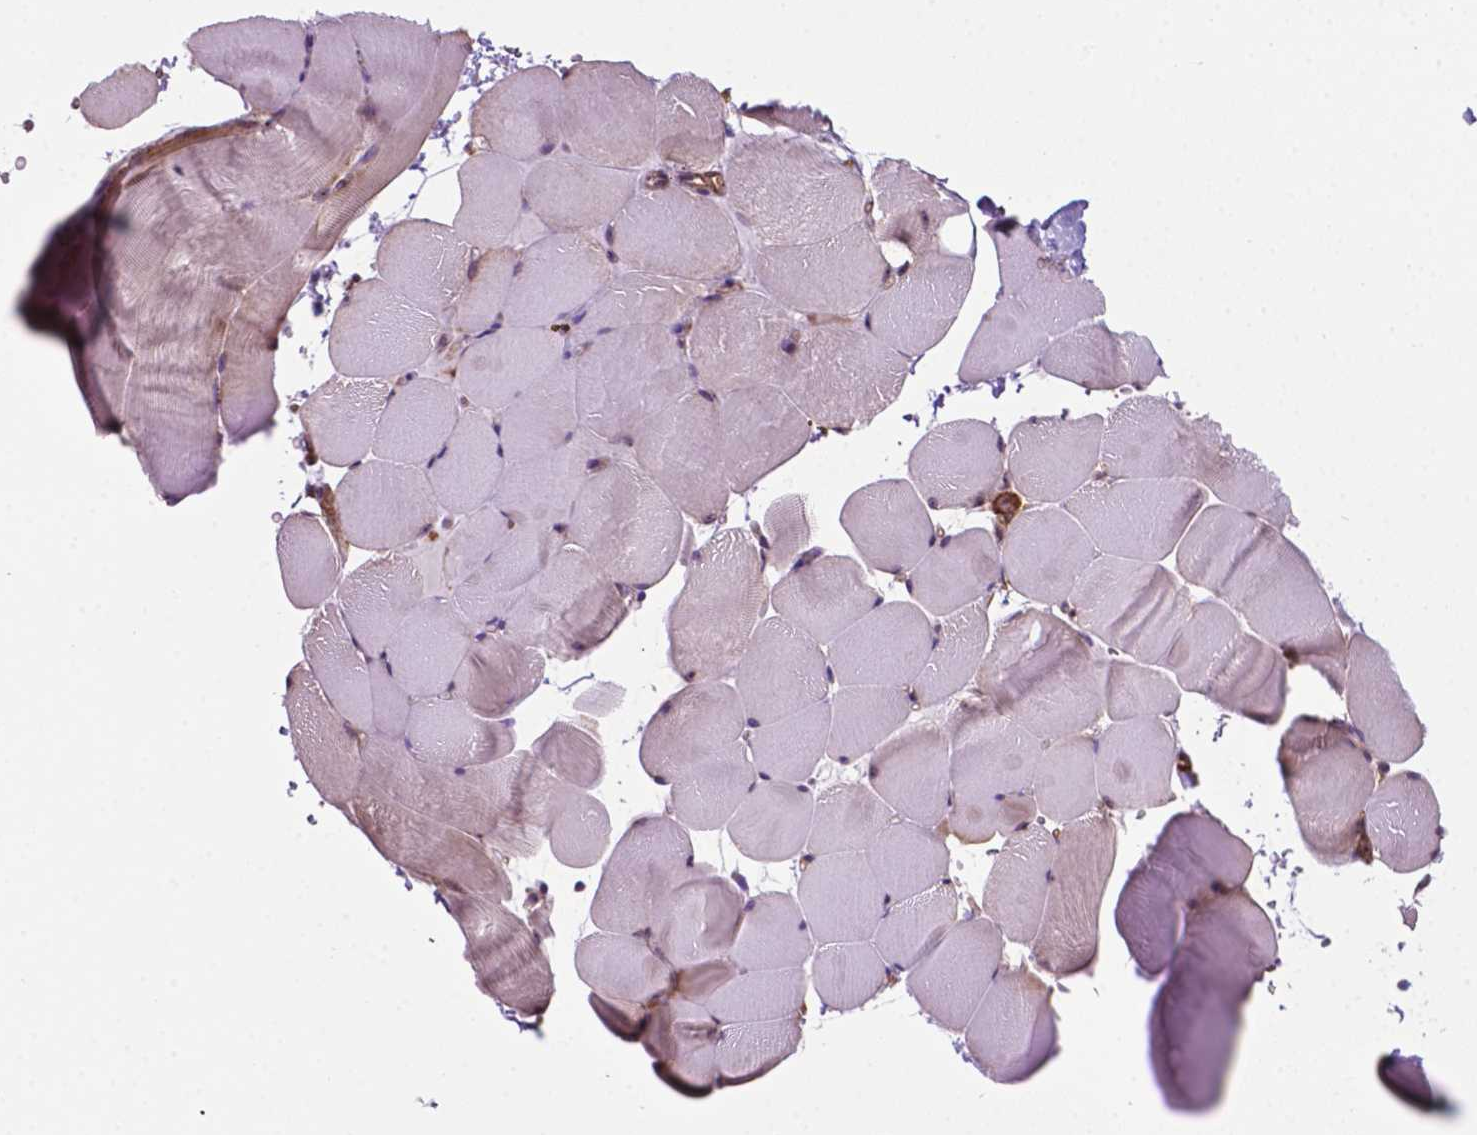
{"staining": {"intensity": "moderate", "quantity": "<25%", "location": "cytoplasmic/membranous"}, "tissue": "skeletal muscle", "cell_type": "Myocytes", "image_type": "normal", "snomed": [{"axis": "morphology", "description": "Normal tissue, NOS"}, {"axis": "topography", "description": "Skeletal muscle"}], "caption": "Immunohistochemistry (IHC) (DAB (3,3'-diaminobenzidine)) staining of benign human skeletal muscle exhibits moderate cytoplasmic/membranous protein staining in approximately <25% of myocytes.", "gene": "RPL29", "patient": {"sex": "female", "age": 37}}